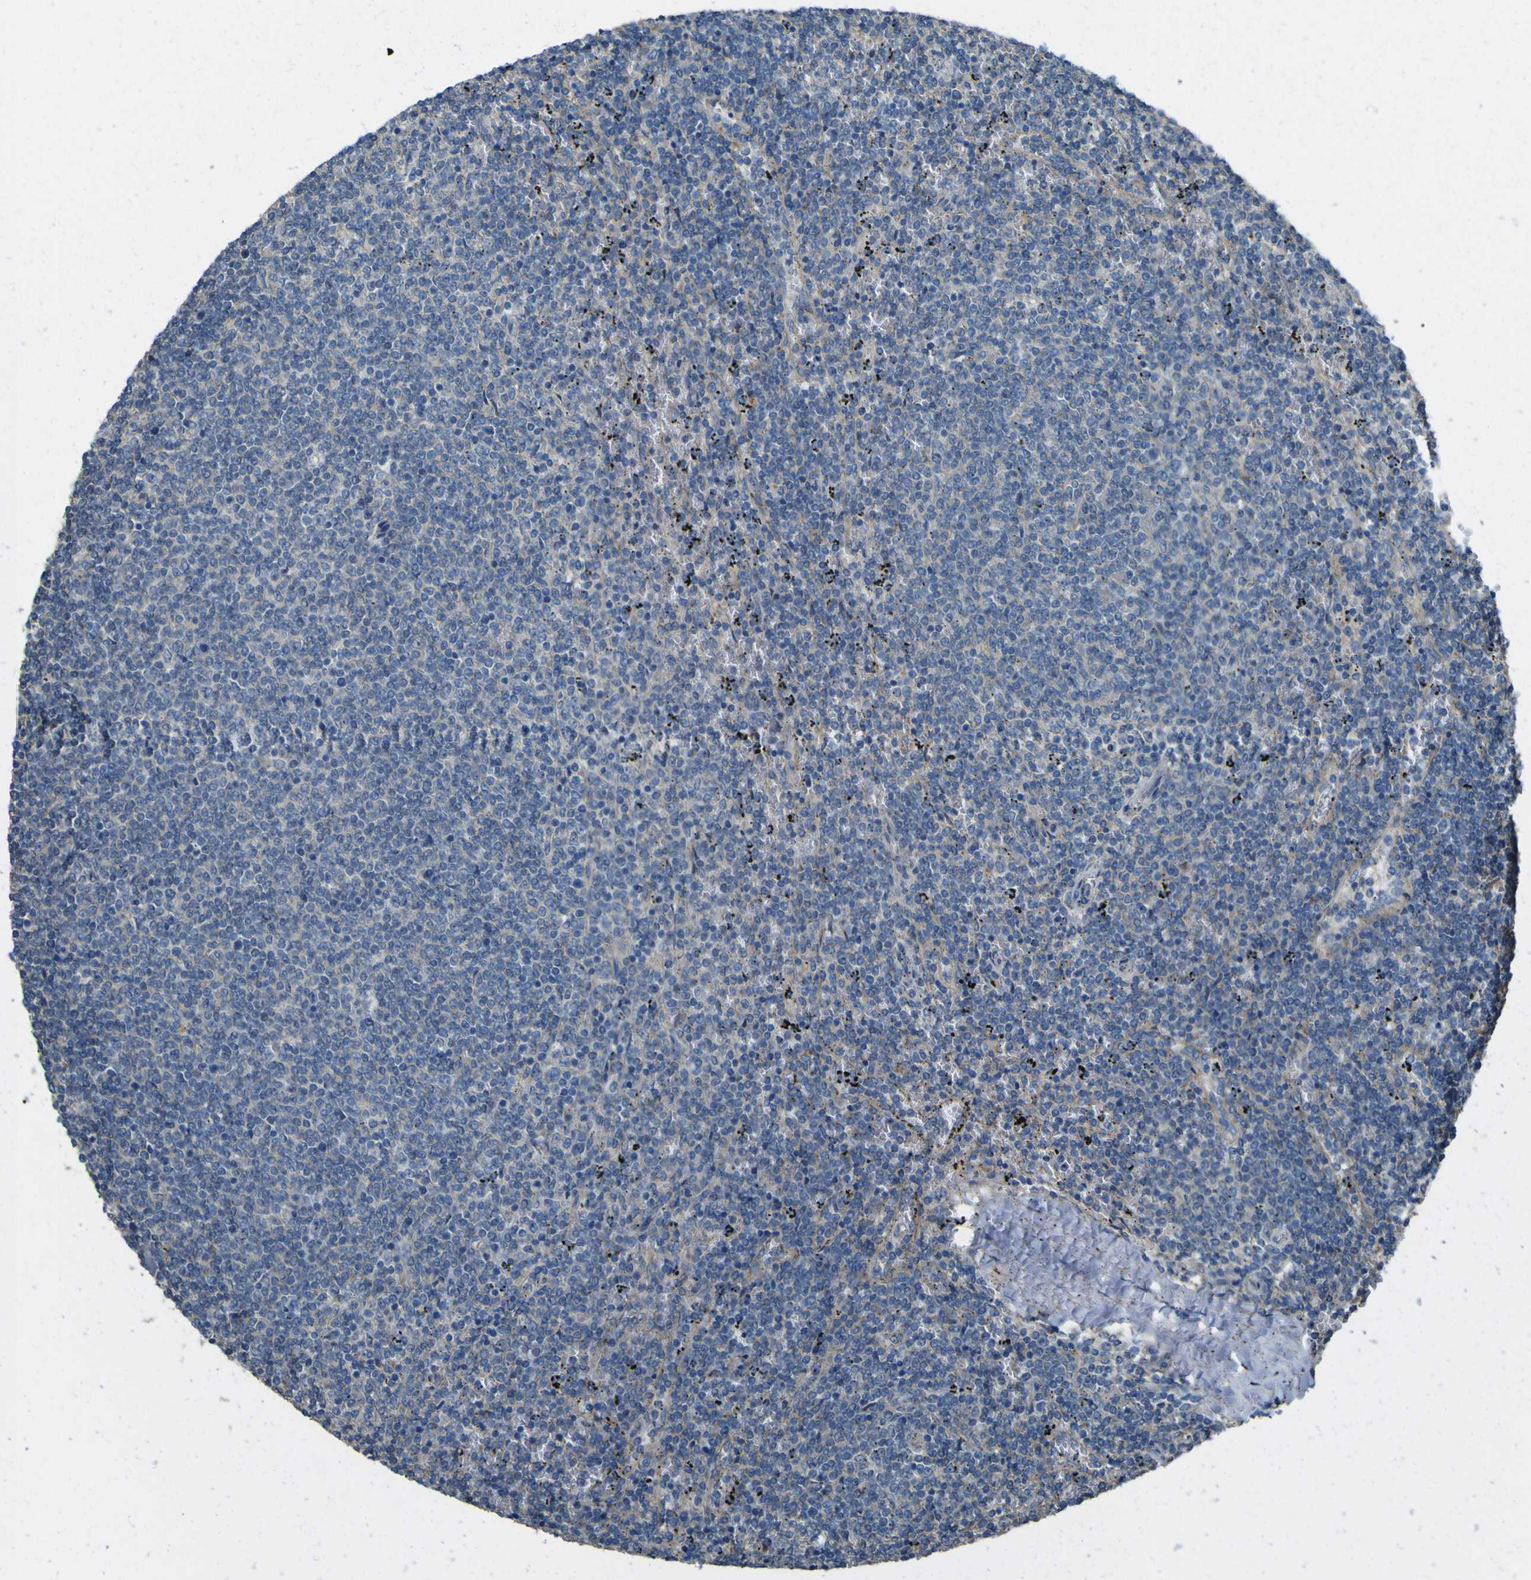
{"staining": {"intensity": "negative", "quantity": "none", "location": "none"}, "tissue": "lymphoma", "cell_type": "Tumor cells", "image_type": "cancer", "snomed": [{"axis": "morphology", "description": "Malignant lymphoma, non-Hodgkin's type, Low grade"}, {"axis": "topography", "description": "Spleen"}], "caption": "DAB immunohistochemical staining of human lymphoma demonstrates no significant positivity in tumor cells. (Brightfield microscopy of DAB (3,3'-diaminobenzidine) immunohistochemistry (IHC) at high magnification).", "gene": "NAALADL2", "patient": {"sex": "female", "age": 50}}